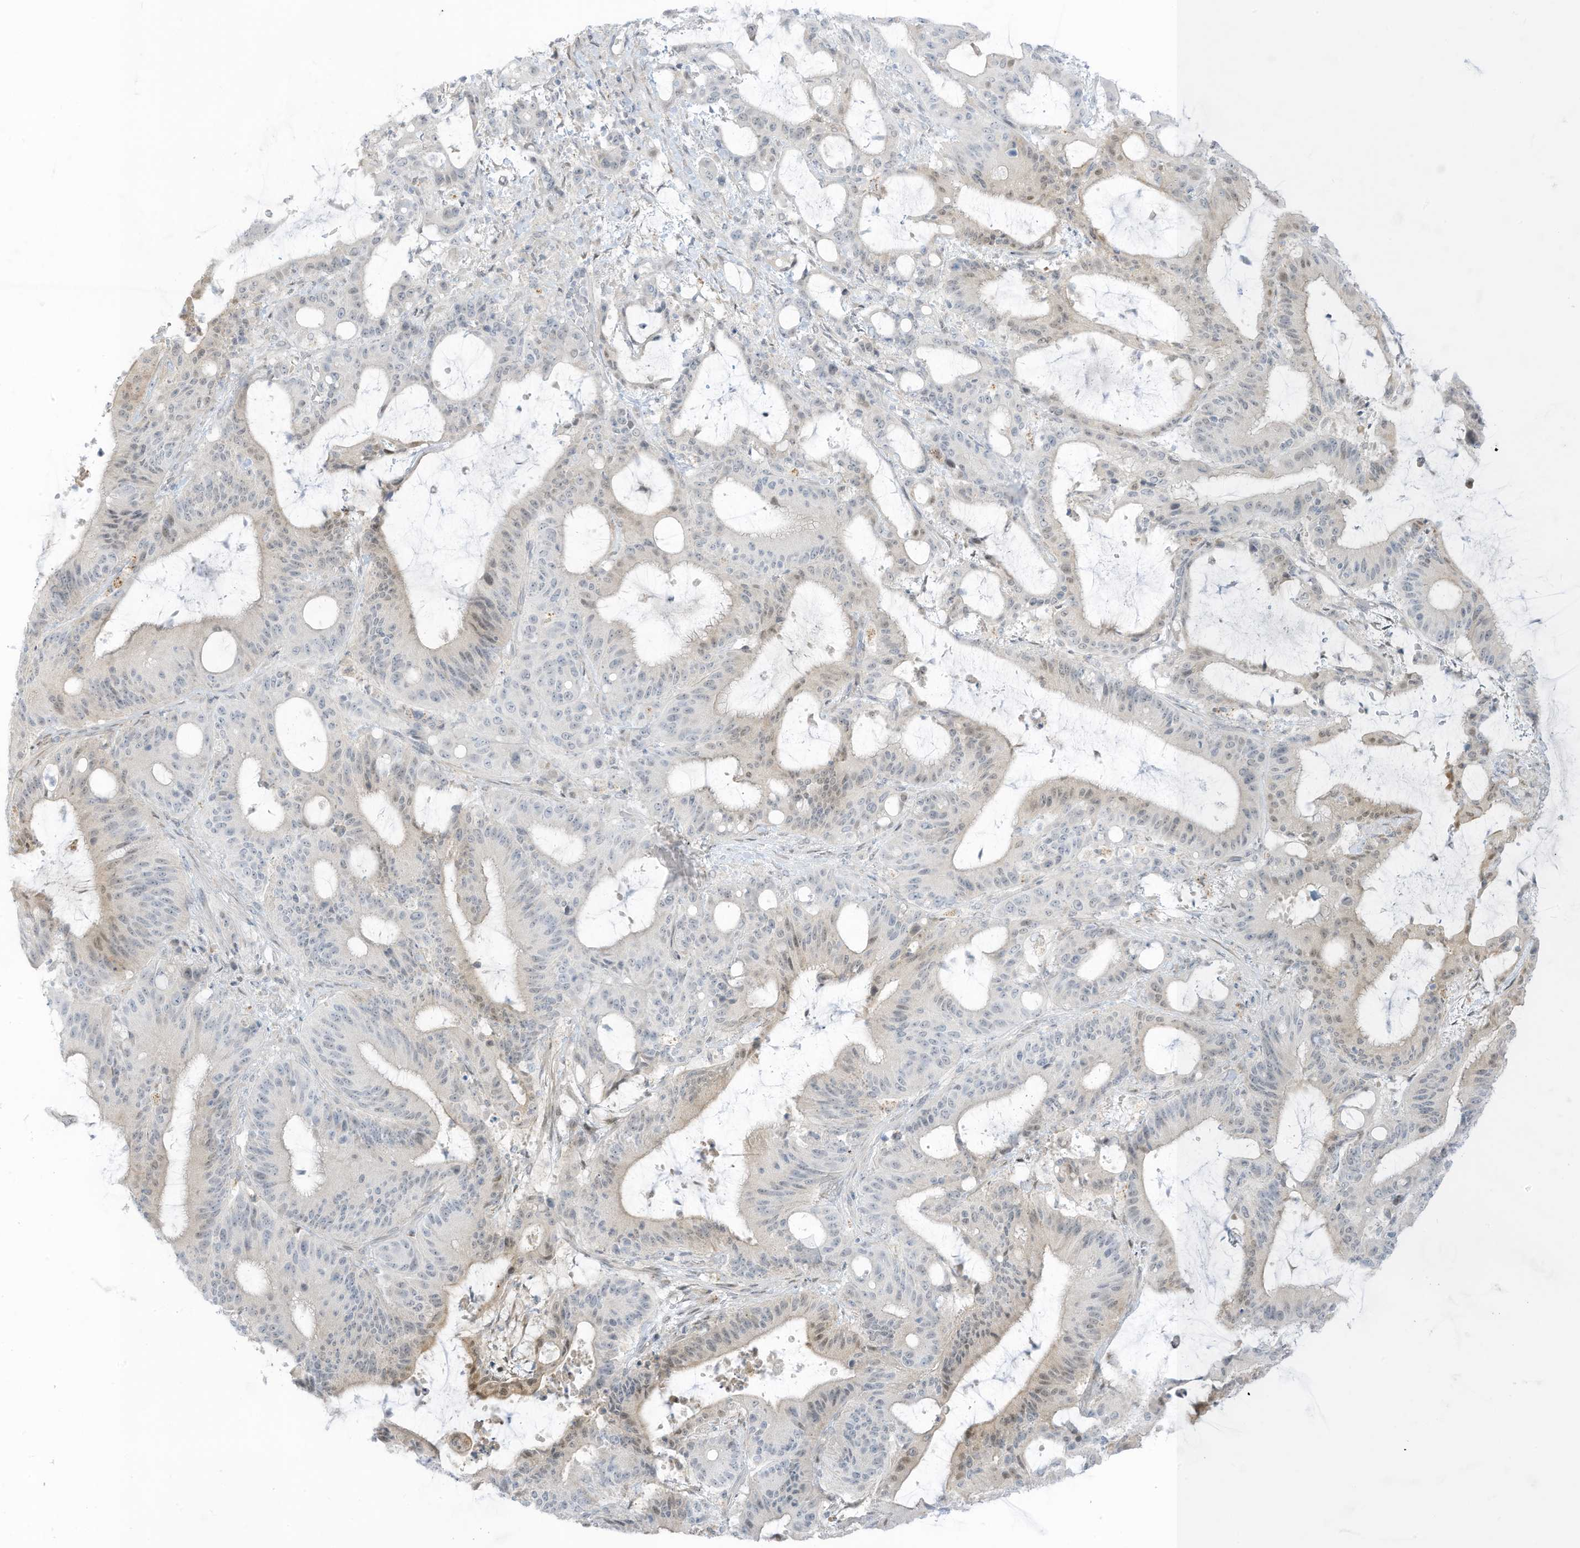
{"staining": {"intensity": "weak", "quantity": "<25%", "location": "cytoplasmic/membranous"}, "tissue": "liver cancer", "cell_type": "Tumor cells", "image_type": "cancer", "snomed": [{"axis": "morphology", "description": "Normal tissue, NOS"}, {"axis": "morphology", "description": "Cholangiocarcinoma"}, {"axis": "topography", "description": "Liver"}, {"axis": "topography", "description": "Peripheral nerve tissue"}], "caption": "Immunohistochemistry of human liver cancer (cholangiocarcinoma) reveals no positivity in tumor cells.", "gene": "ASPRV1", "patient": {"sex": "female", "age": 73}}